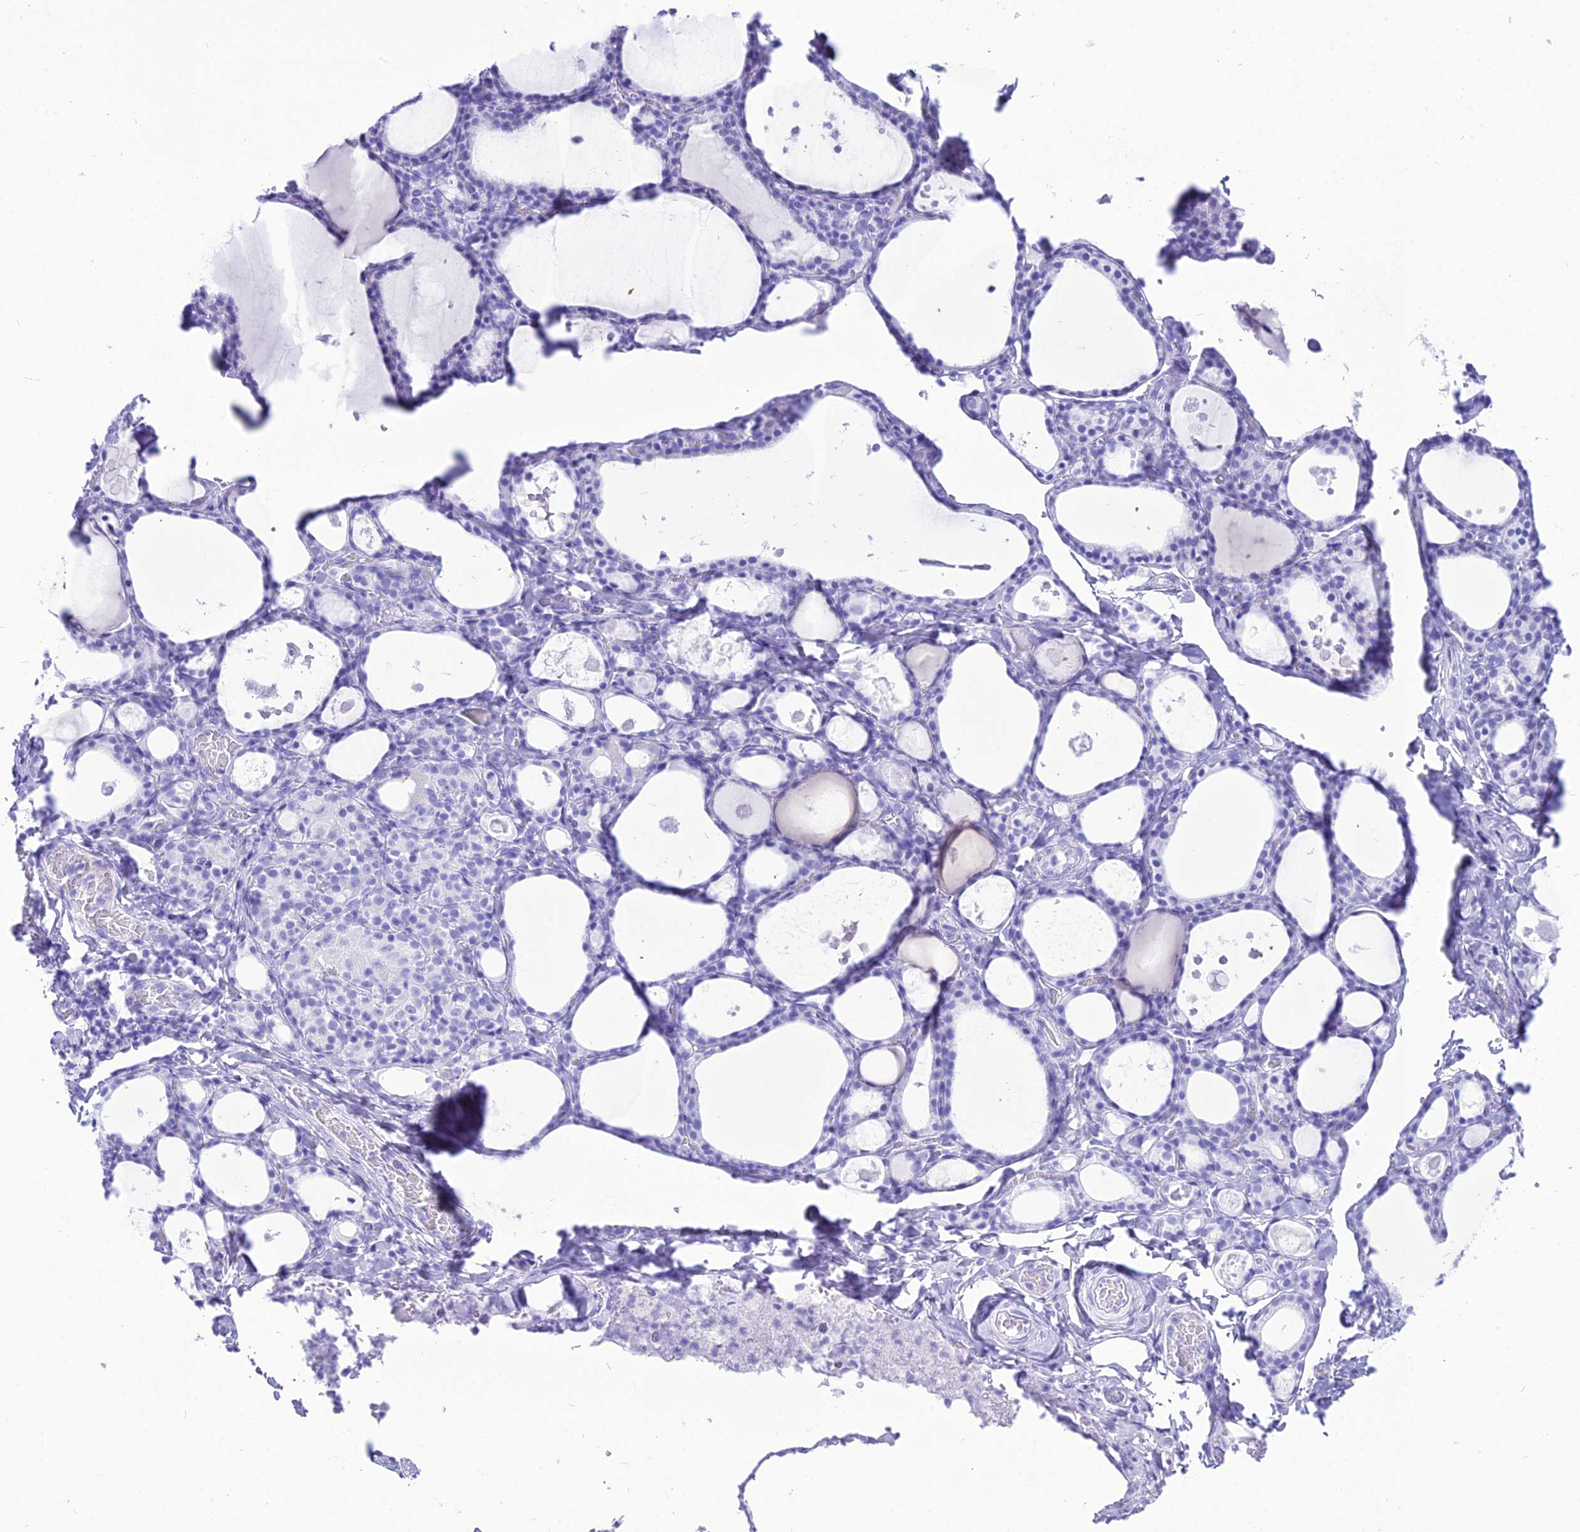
{"staining": {"intensity": "negative", "quantity": "none", "location": "none"}, "tissue": "thyroid gland", "cell_type": "Glandular cells", "image_type": "normal", "snomed": [{"axis": "morphology", "description": "Normal tissue, NOS"}, {"axis": "topography", "description": "Thyroid gland"}], "caption": "This is an immunohistochemistry micrograph of unremarkable human thyroid gland. There is no staining in glandular cells.", "gene": "PNMA5", "patient": {"sex": "male", "age": 56}}